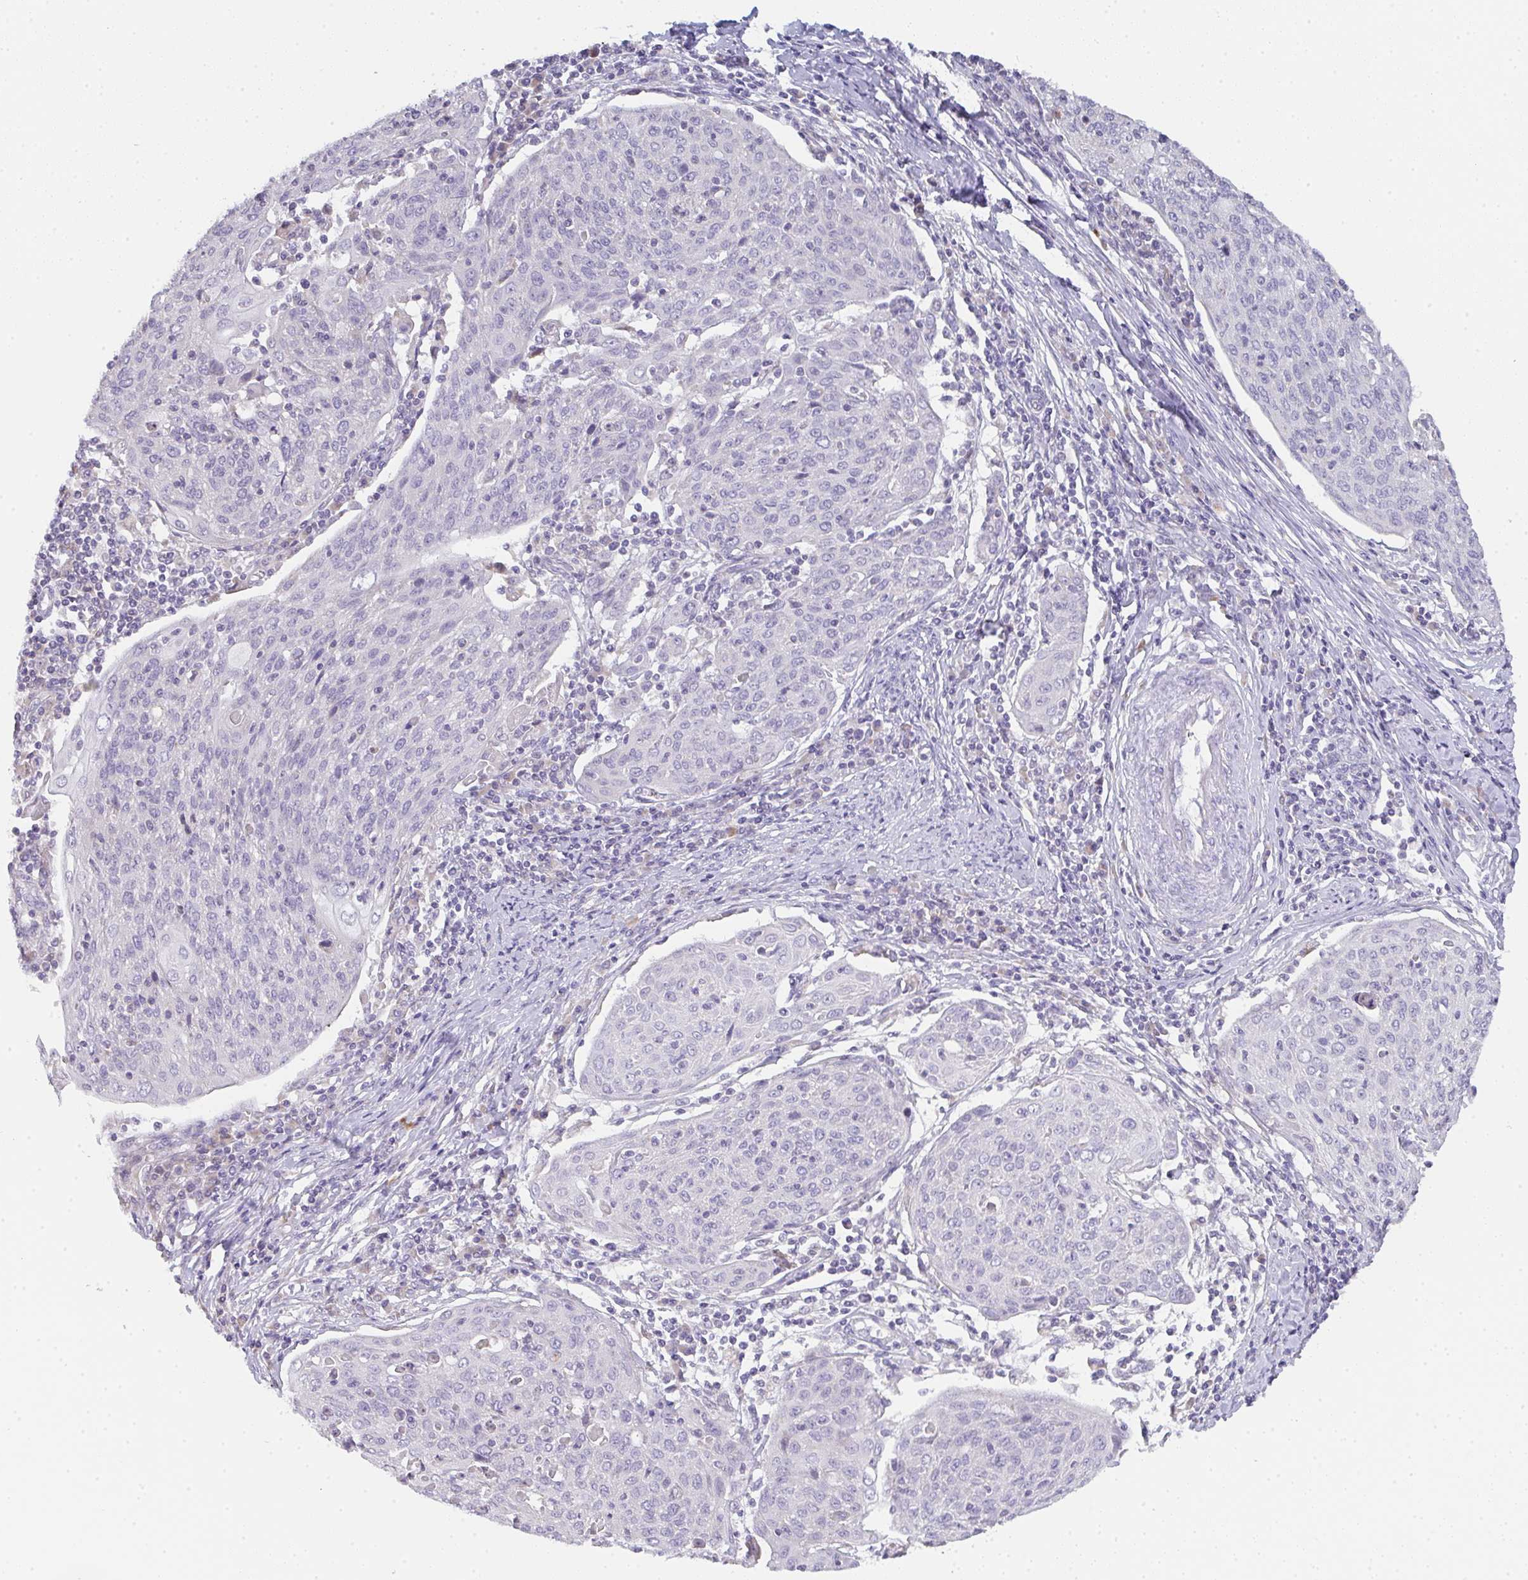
{"staining": {"intensity": "negative", "quantity": "none", "location": "none"}, "tissue": "cervical cancer", "cell_type": "Tumor cells", "image_type": "cancer", "snomed": [{"axis": "morphology", "description": "Squamous cell carcinoma, NOS"}, {"axis": "topography", "description": "Cervix"}], "caption": "An image of human cervical cancer is negative for staining in tumor cells. The staining was performed using DAB to visualize the protein expression in brown, while the nuclei were stained in blue with hematoxylin (Magnification: 20x).", "gene": "CACNA1S", "patient": {"sex": "female", "age": 67}}